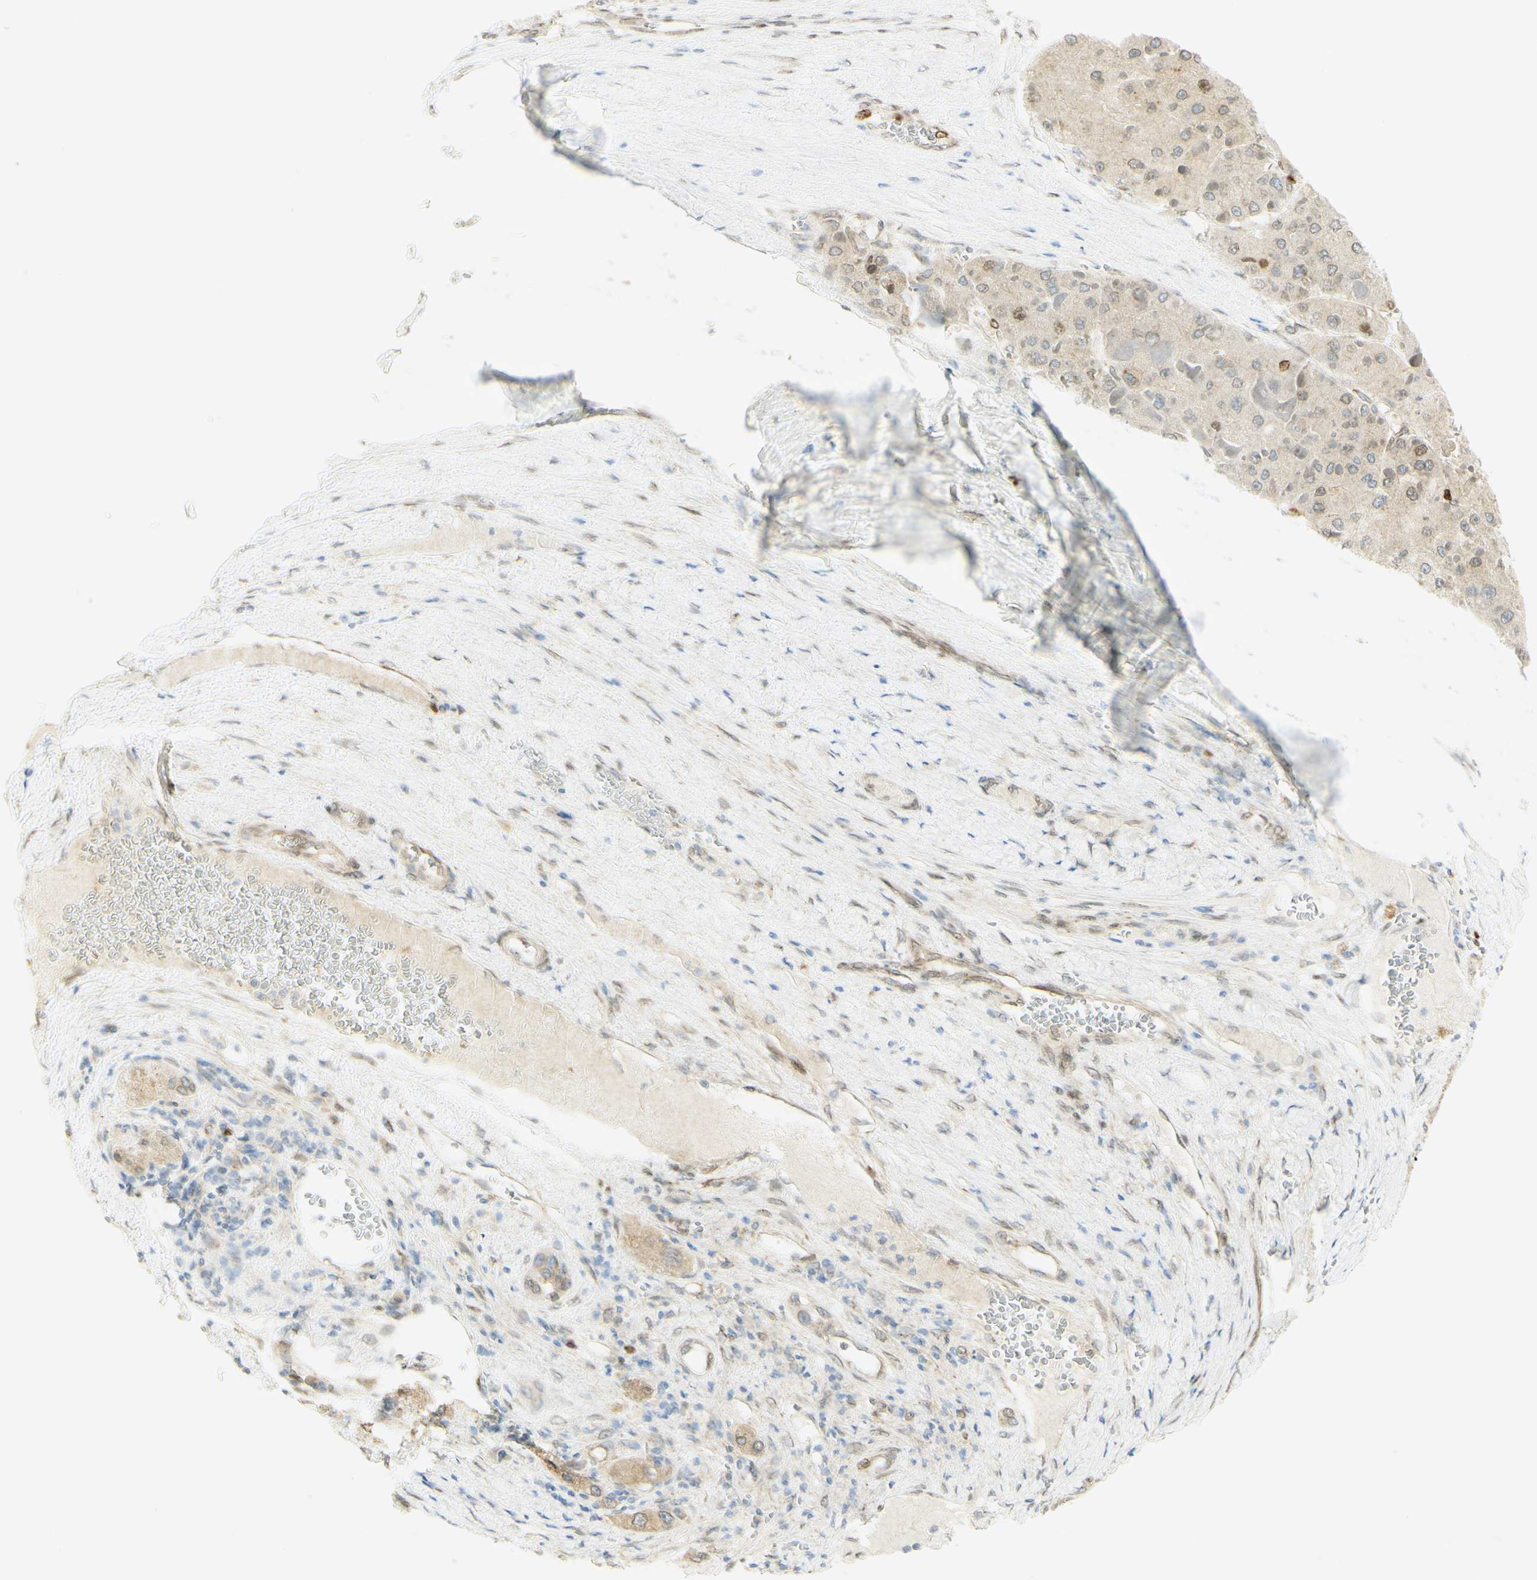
{"staining": {"intensity": "moderate", "quantity": "<25%", "location": "nuclear"}, "tissue": "liver cancer", "cell_type": "Tumor cells", "image_type": "cancer", "snomed": [{"axis": "morphology", "description": "Carcinoma, Hepatocellular, NOS"}, {"axis": "topography", "description": "Liver"}], "caption": "Moderate nuclear positivity for a protein is identified in approximately <25% of tumor cells of hepatocellular carcinoma (liver) using immunohistochemistry.", "gene": "E2F1", "patient": {"sex": "female", "age": 73}}